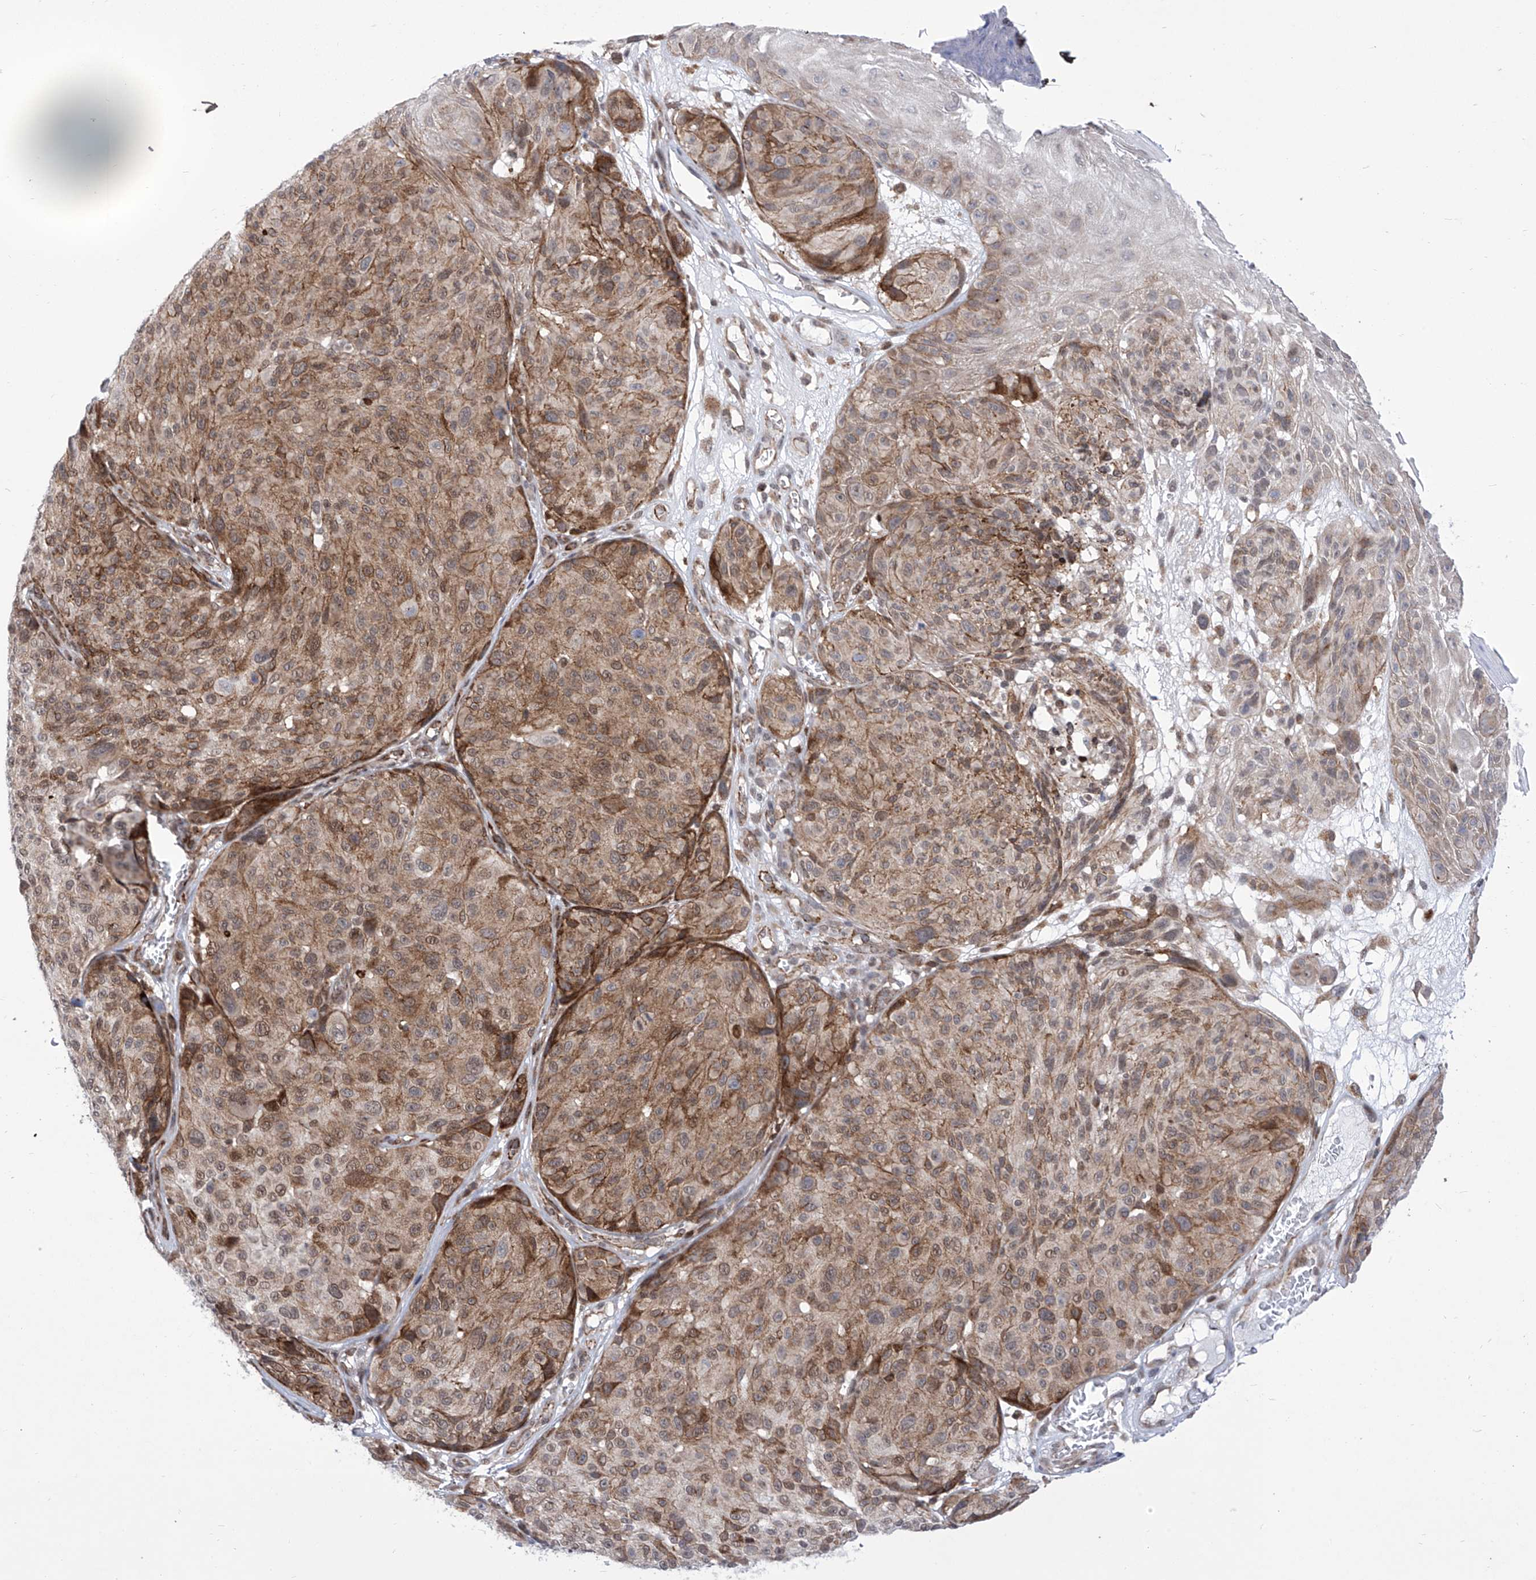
{"staining": {"intensity": "moderate", "quantity": ">75%", "location": "cytoplasmic/membranous"}, "tissue": "melanoma", "cell_type": "Tumor cells", "image_type": "cancer", "snomed": [{"axis": "morphology", "description": "Malignant melanoma, NOS"}, {"axis": "topography", "description": "Skin"}], "caption": "Malignant melanoma was stained to show a protein in brown. There is medium levels of moderate cytoplasmic/membranous expression in about >75% of tumor cells.", "gene": "CEP290", "patient": {"sex": "male", "age": 83}}